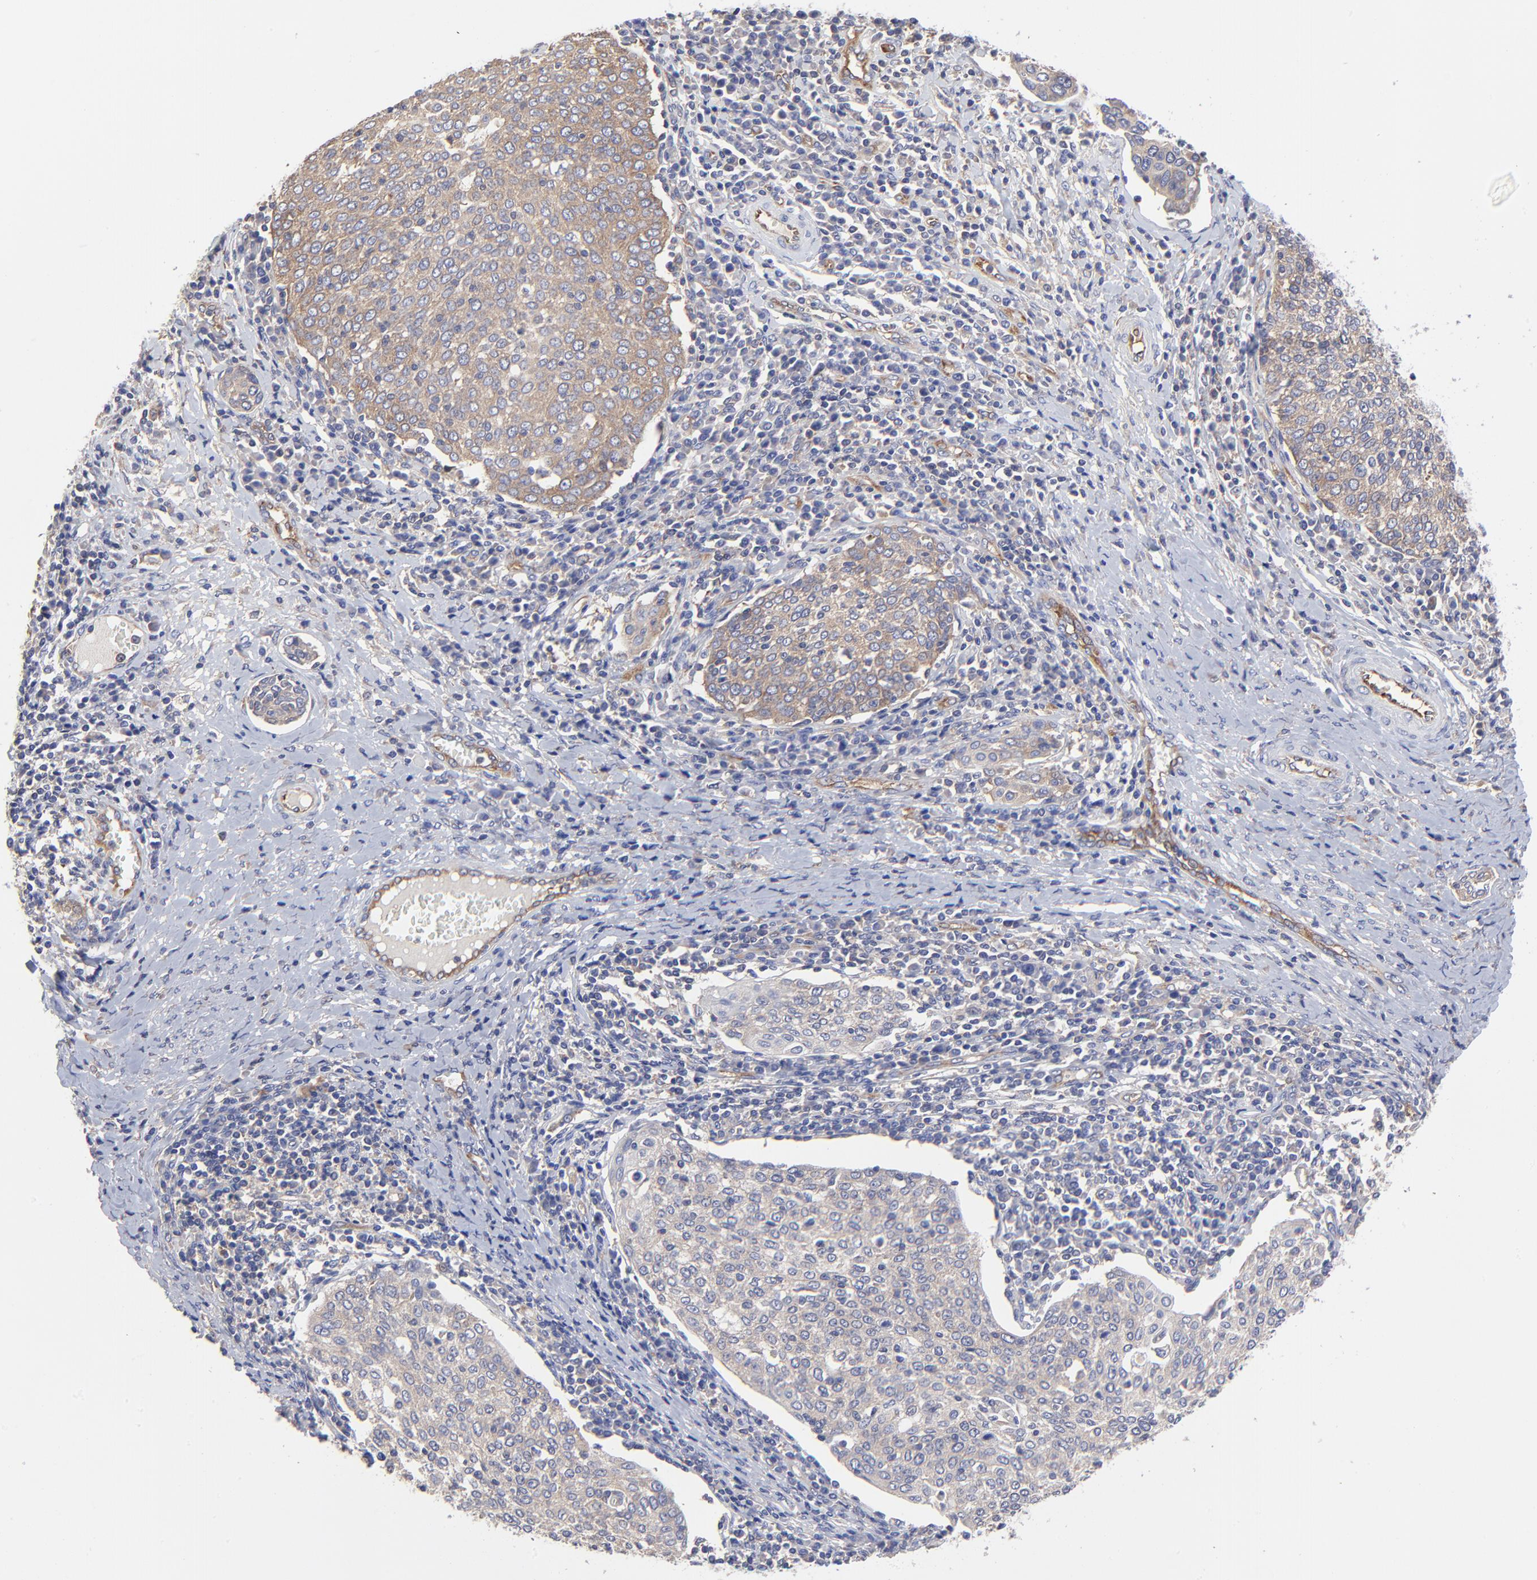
{"staining": {"intensity": "weak", "quantity": "<25%", "location": "cytoplasmic/membranous"}, "tissue": "cervical cancer", "cell_type": "Tumor cells", "image_type": "cancer", "snomed": [{"axis": "morphology", "description": "Squamous cell carcinoma, NOS"}, {"axis": "topography", "description": "Cervix"}], "caption": "DAB immunohistochemical staining of human cervical cancer reveals no significant staining in tumor cells.", "gene": "SULF2", "patient": {"sex": "female", "age": 40}}